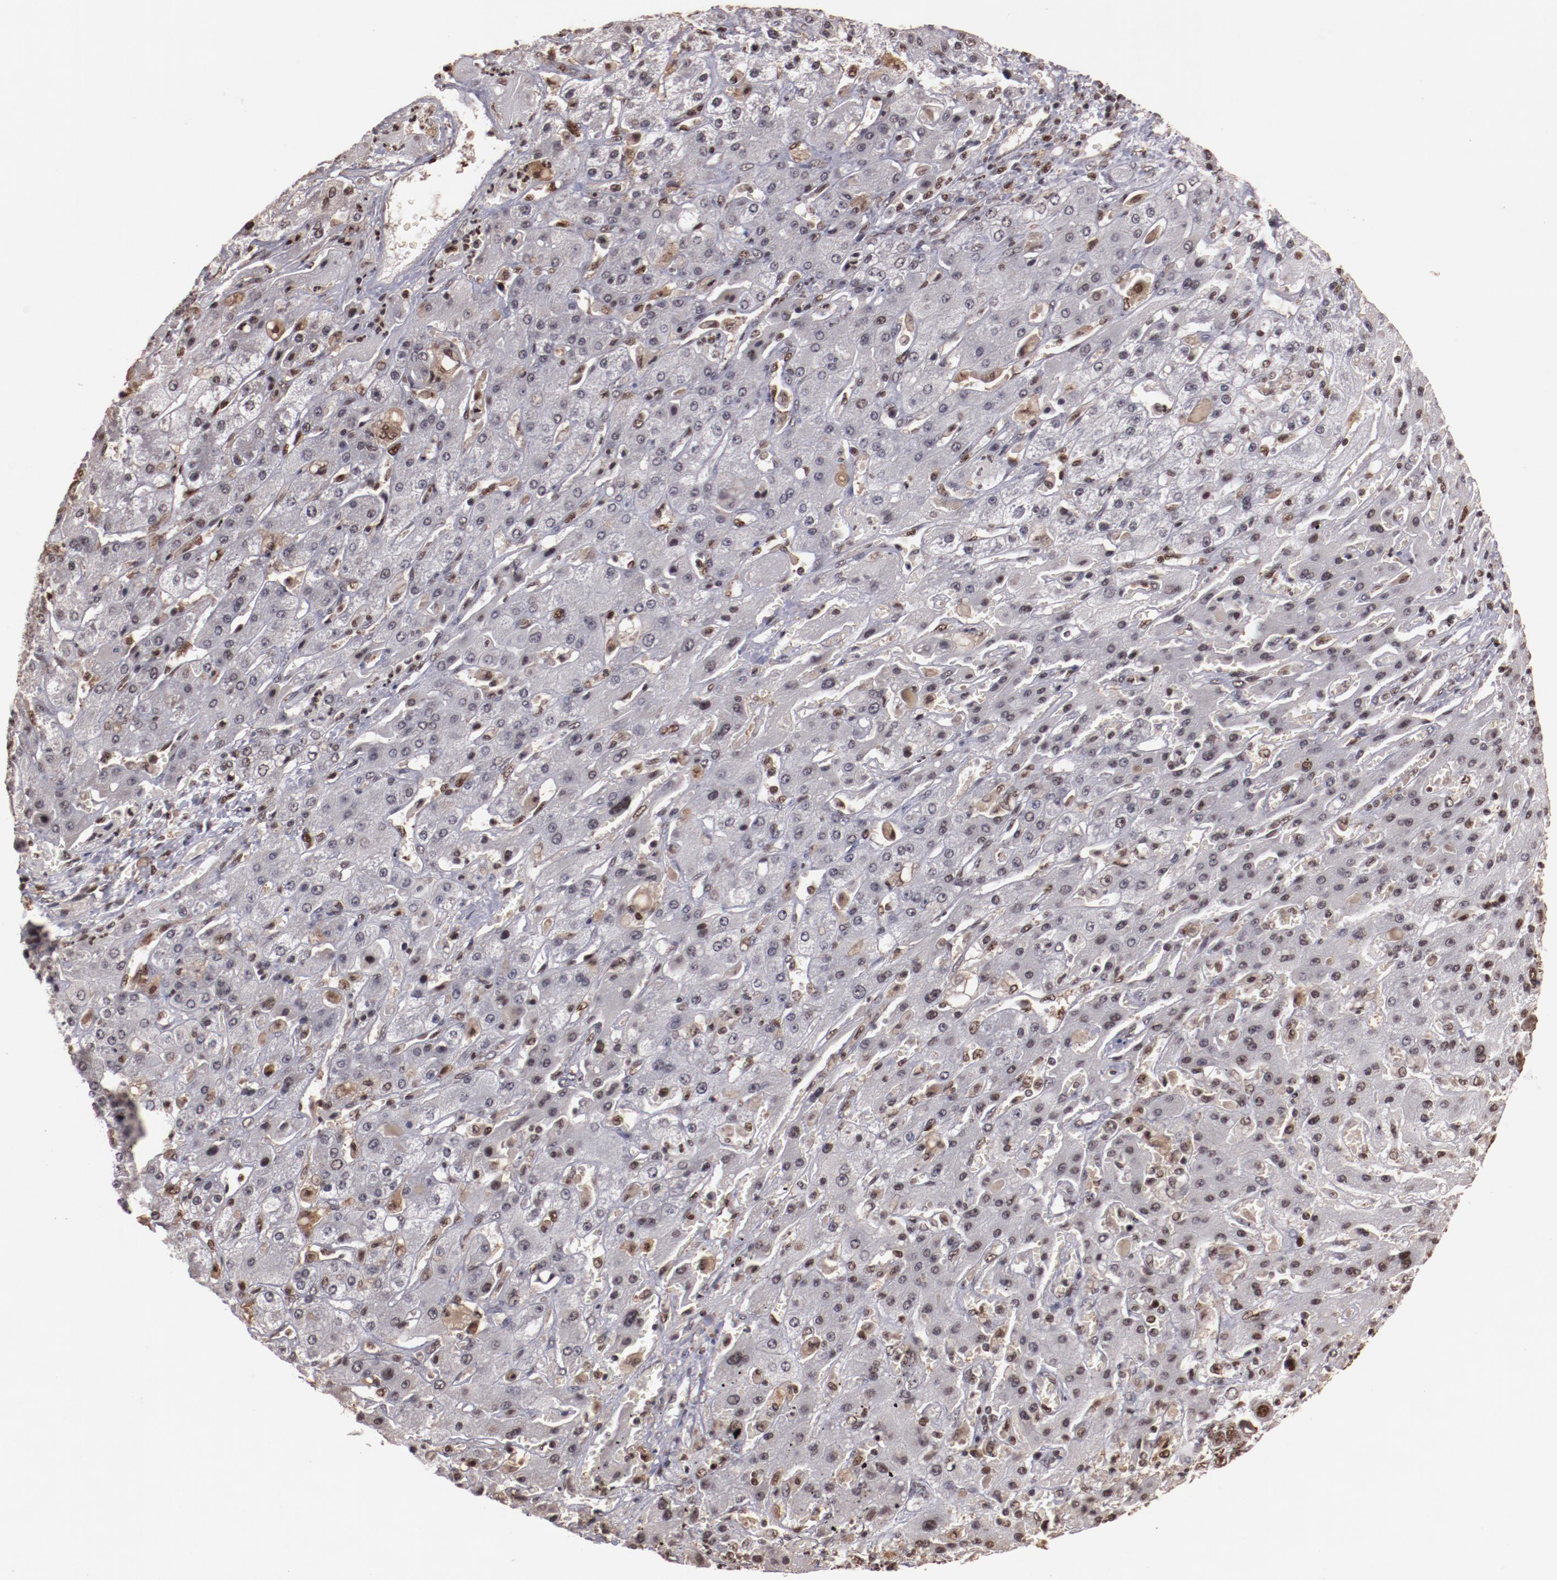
{"staining": {"intensity": "weak", "quantity": "<25%", "location": "nuclear"}, "tissue": "liver cancer", "cell_type": "Tumor cells", "image_type": "cancer", "snomed": [{"axis": "morphology", "description": "Cholangiocarcinoma"}, {"axis": "topography", "description": "Liver"}], "caption": "High power microscopy image of an immunohistochemistry (IHC) micrograph of liver cholangiocarcinoma, revealing no significant positivity in tumor cells.", "gene": "STAG2", "patient": {"sex": "female", "age": 52}}